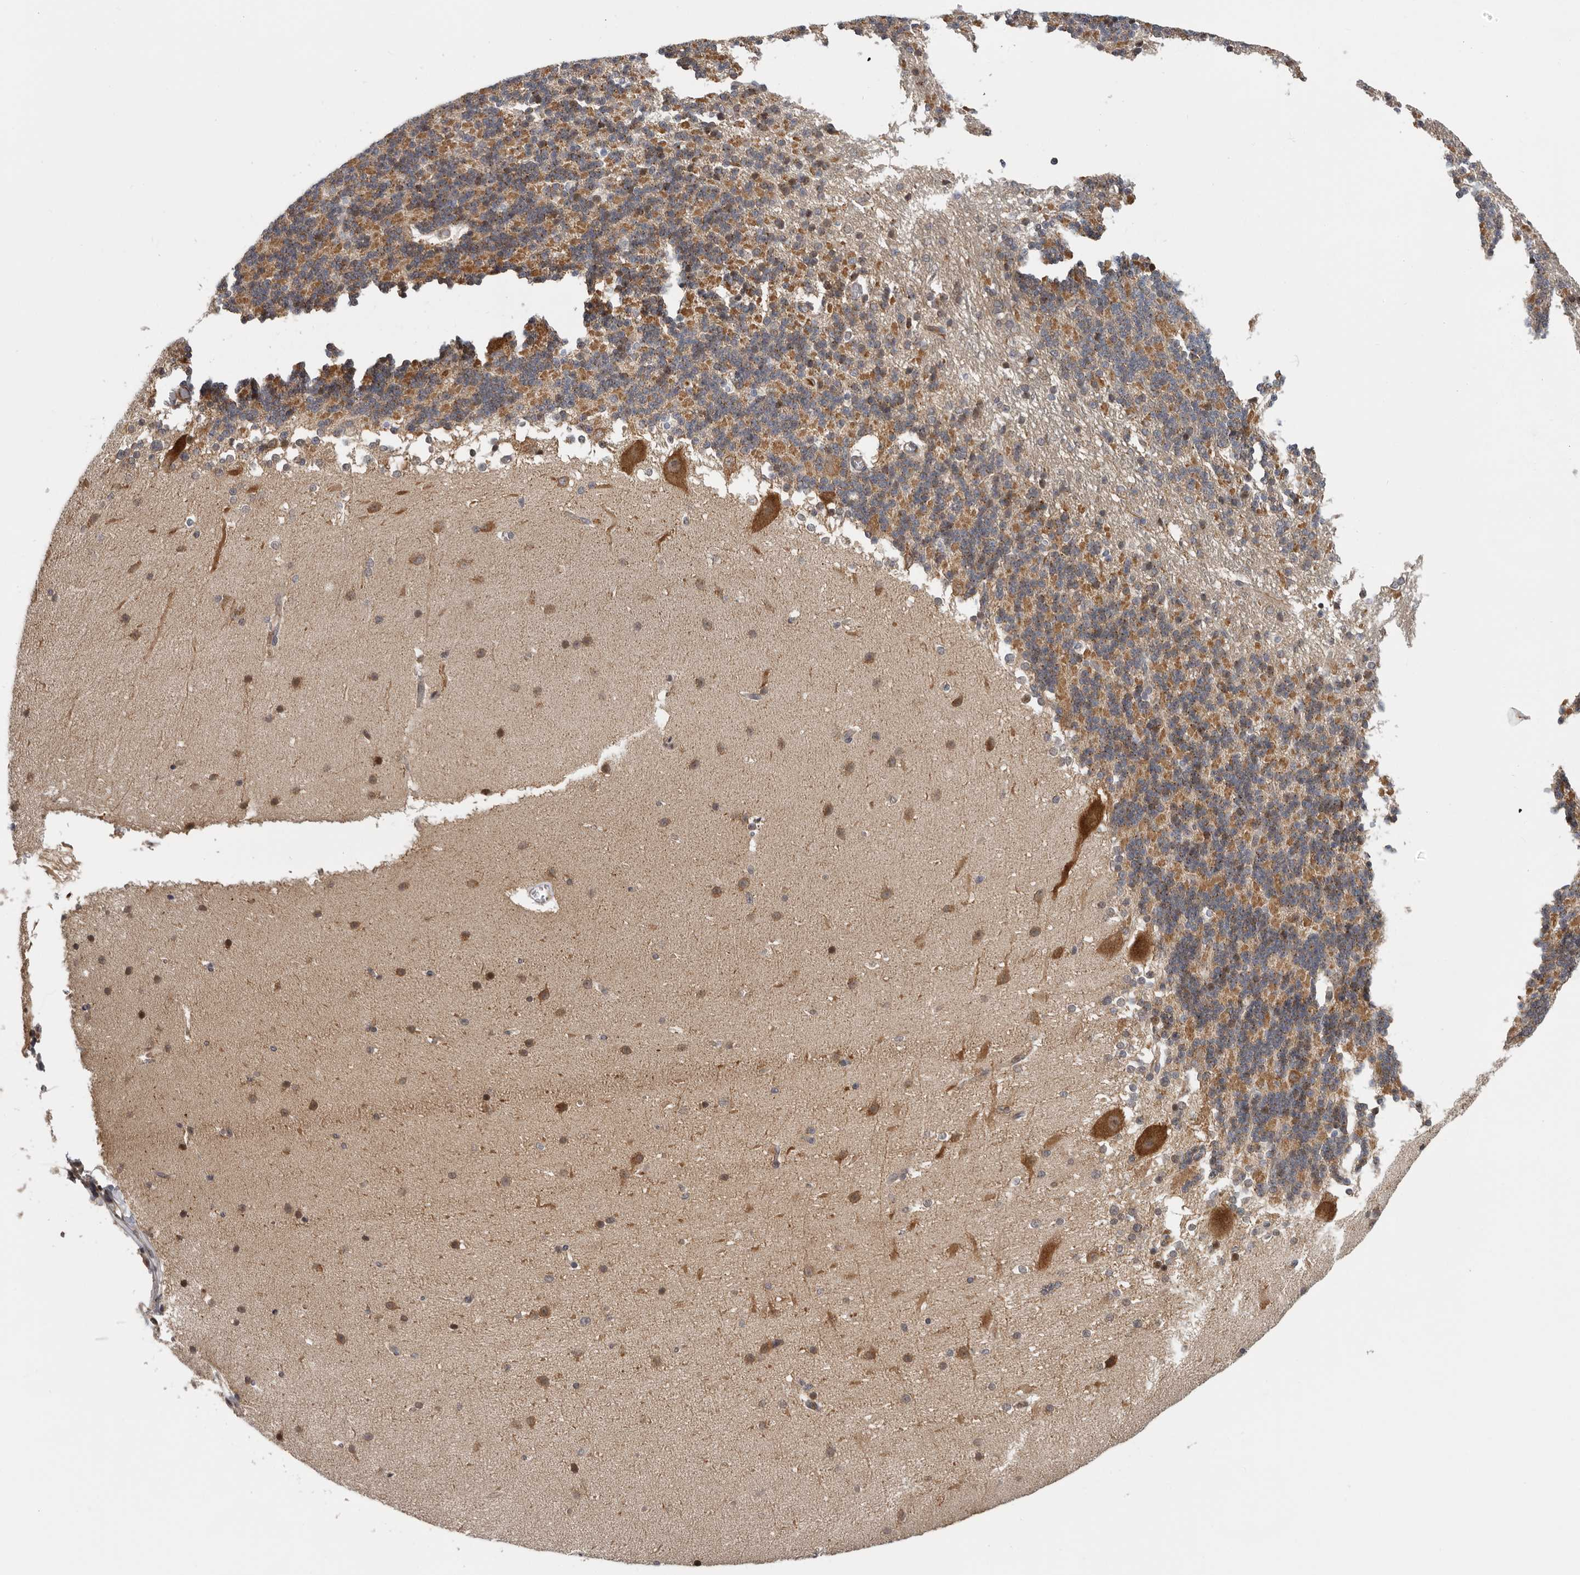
{"staining": {"intensity": "moderate", "quantity": "25%-75%", "location": "cytoplasmic/membranous"}, "tissue": "cerebellum", "cell_type": "Cells in granular layer", "image_type": "normal", "snomed": [{"axis": "morphology", "description": "Normal tissue, NOS"}, {"axis": "topography", "description": "Cerebellum"}], "caption": "Protein expression analysis of normal cerebellum exhibits moderate cytoplasmic/membranous expression in about 25%-75% of cells in granular layer.", "gene": "RNF157", "patient": {"sex": "female", "age": 19}}